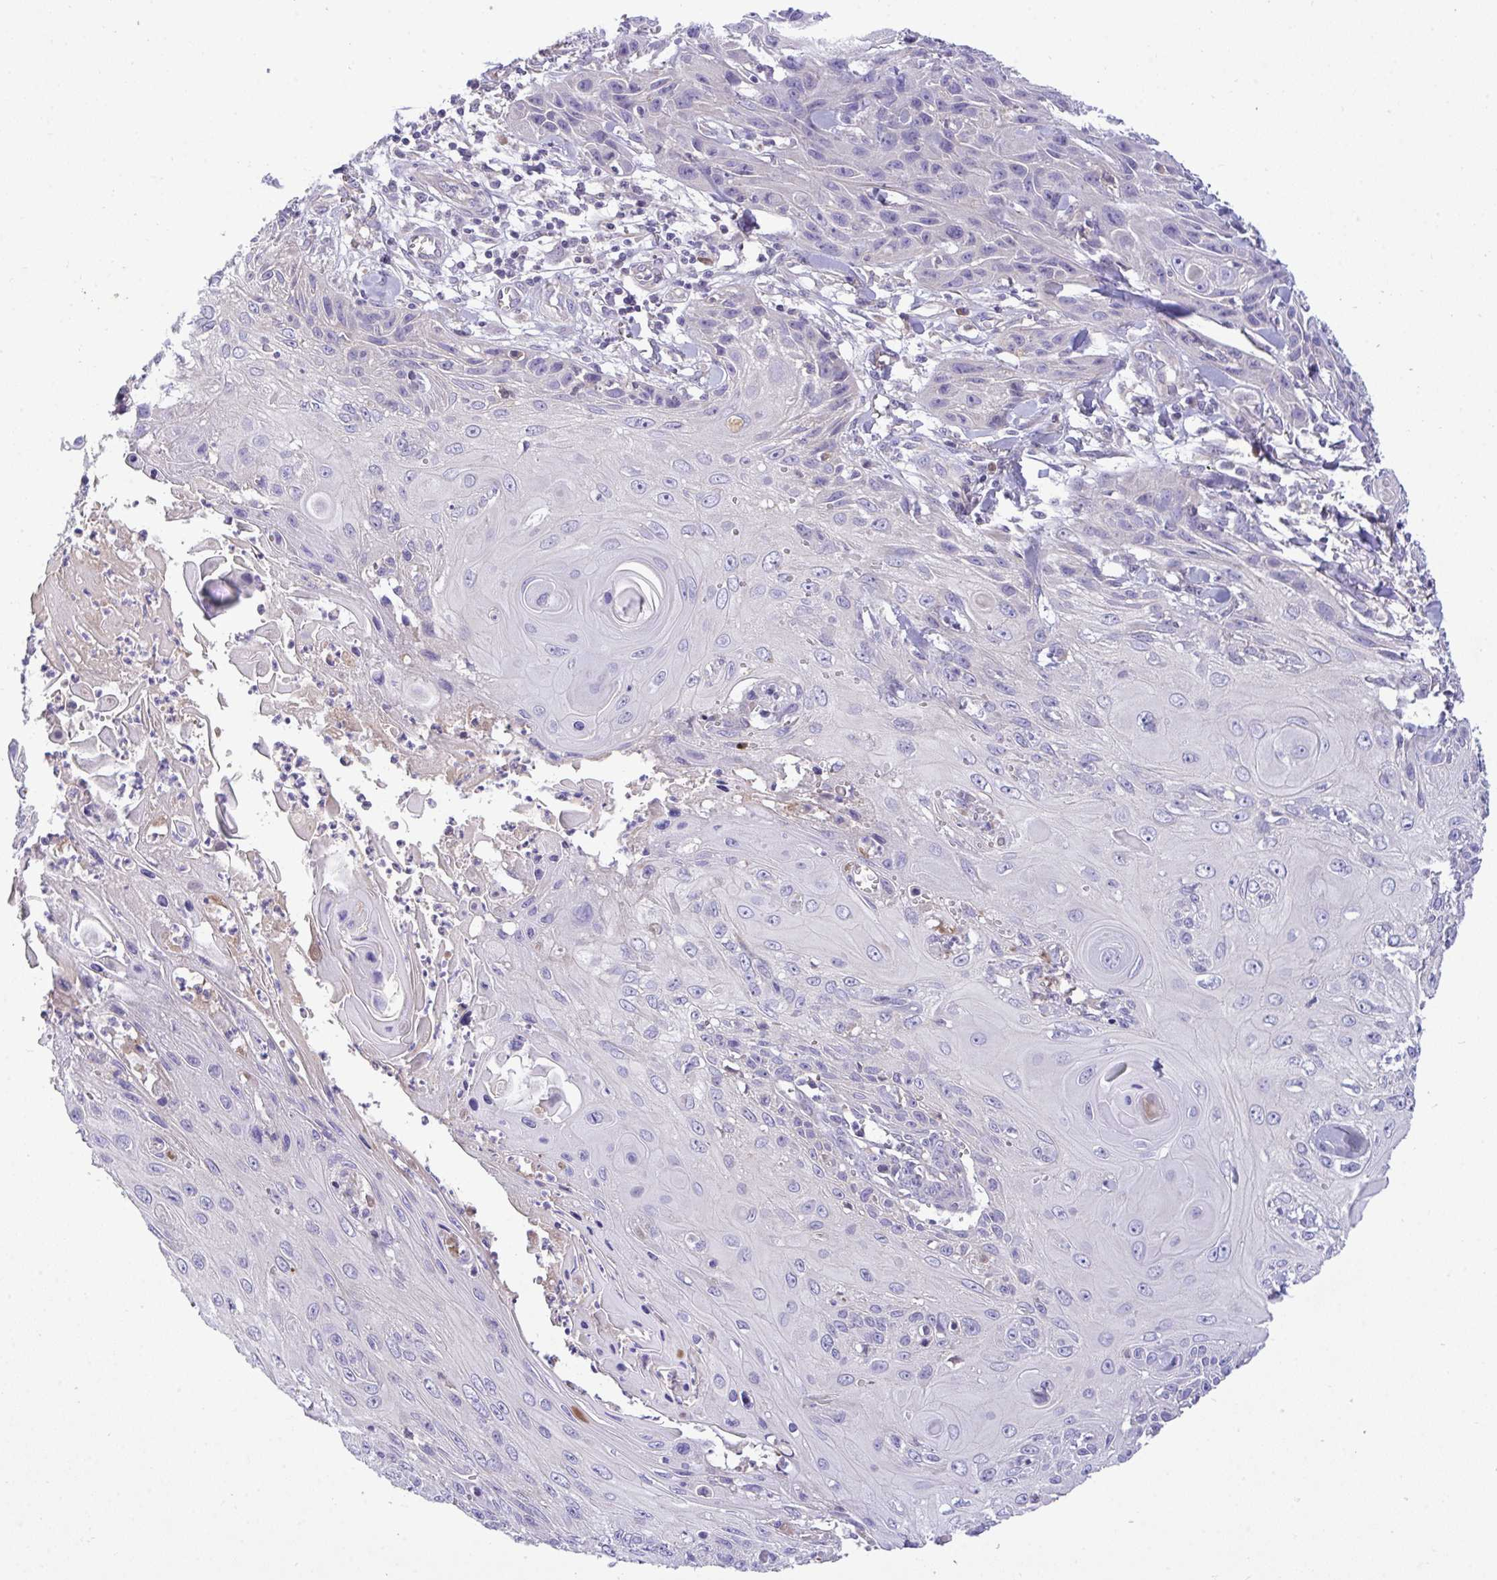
{"staining": {"intensity": "negative", "quantity": "none", "location": "none"}, "tissue": "skin cancer", "cell_type": "Tumor cells", "image_type": "cancer", "snomed": [{"axis": "morphology", "description": "Squamous cell carcinoma, NOS"}, {"axis": "topography", "description": "Skin"}, {"axis": "topography", "description": "Vulva"}], "caption": "A micrograph of human skin squamous cell carcinoma is negative for staining in tumor cells. (DAB (3,3'-diaminobenzidine) immunohistochemistry (IHC) with hematoxylin counter stain).", "gene": "ZNF581", "patient": {"sex": "female", "age": 83}}